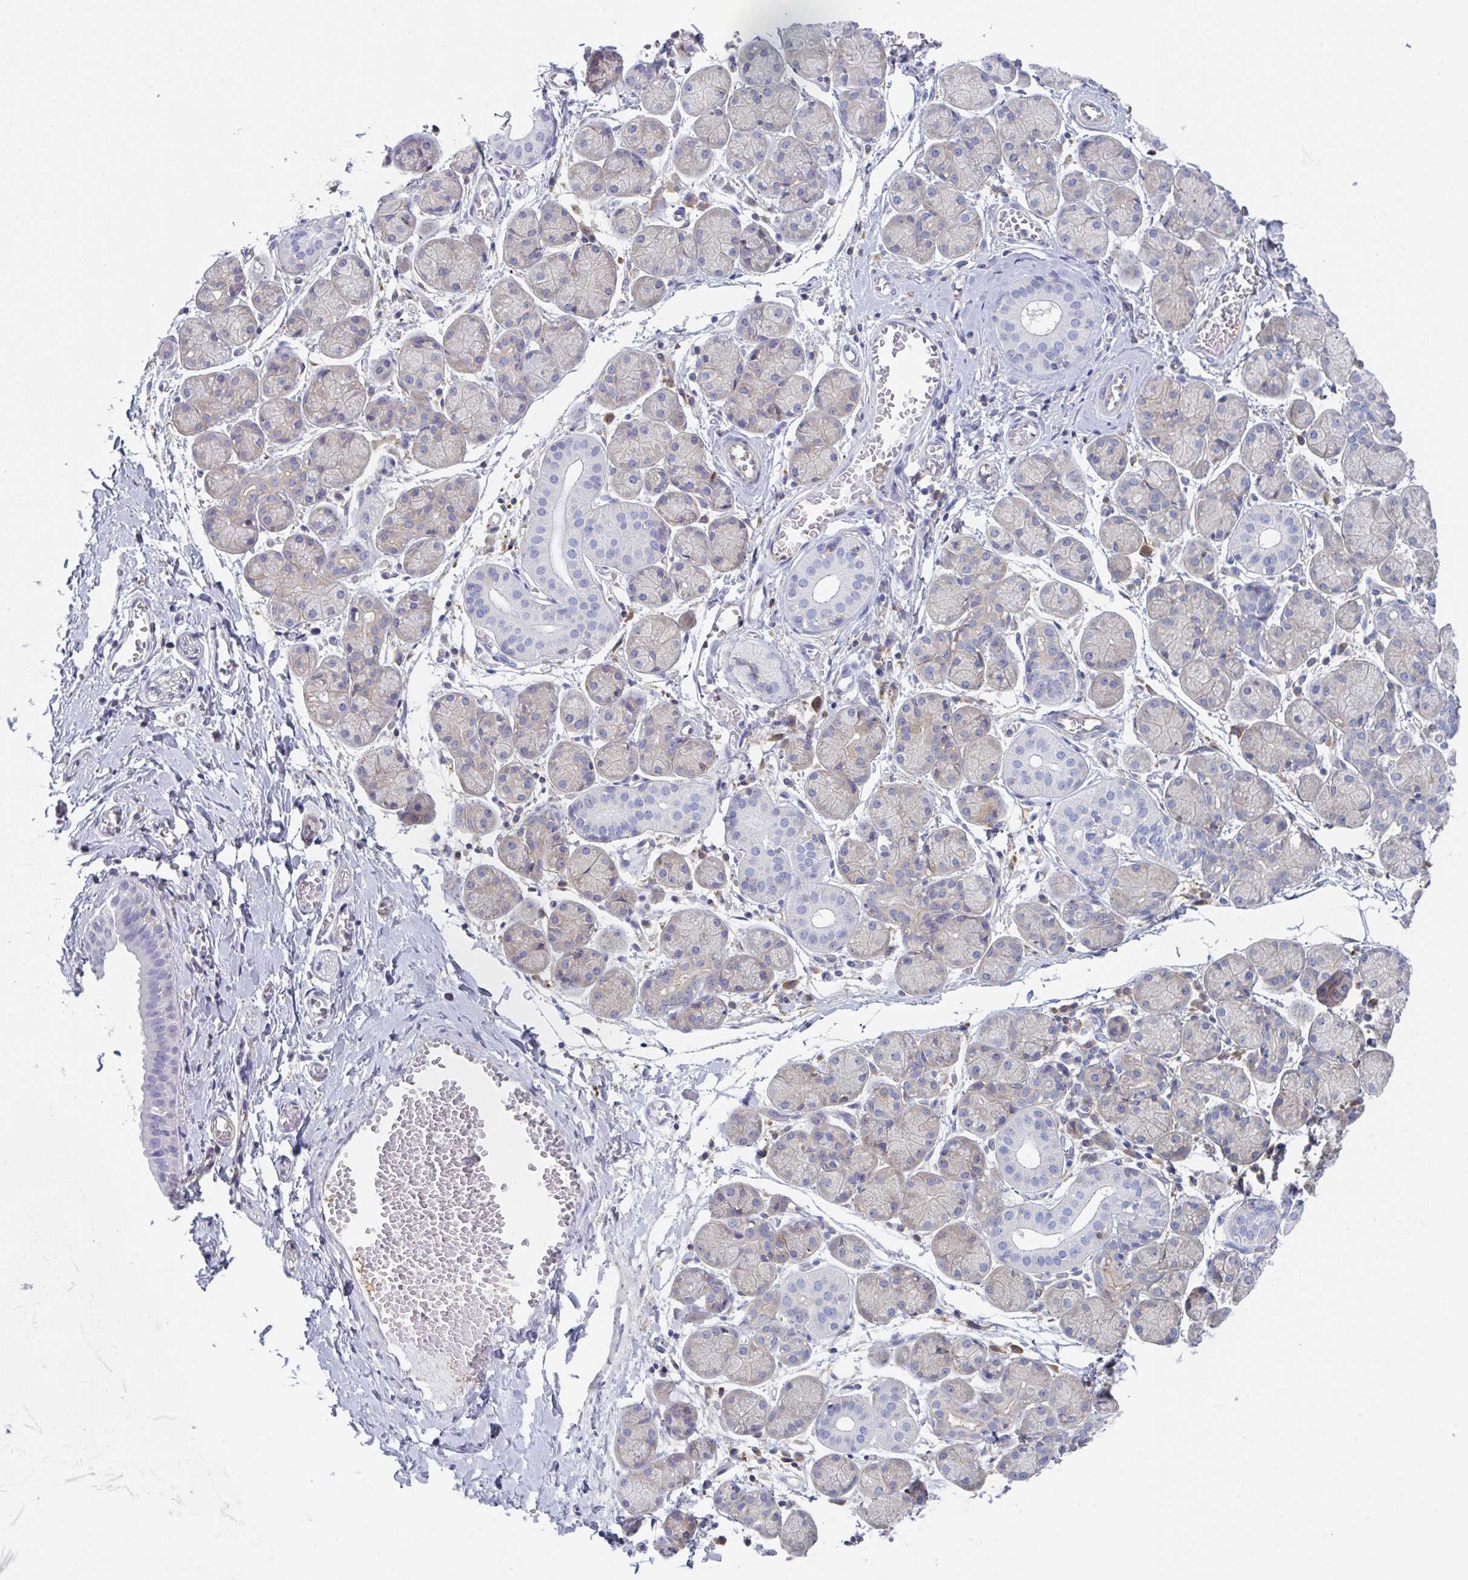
{"staining": {"intensity": "weak", "quantity": "25%-75%", "location": "cytoplasmic/membranous"}, "tissue": "salivary gland", "cell_type": "Glandular cells", "image_type": "normal", "snomed": [{"axis": "morphology", "description": "Normal tissue, NOS"}, {"axis": "topography", "description": "Salivary gland"}], "caption": "Weak cytoplasmic/membranous protein positivity is appreciated in about 25%-75% of glandular cells in salivary gland. (DAB = brown stain, brightfield microscopy at high magnification).", "gene": "AMPD2", "patient": {"sex": "female", "age": 24}}